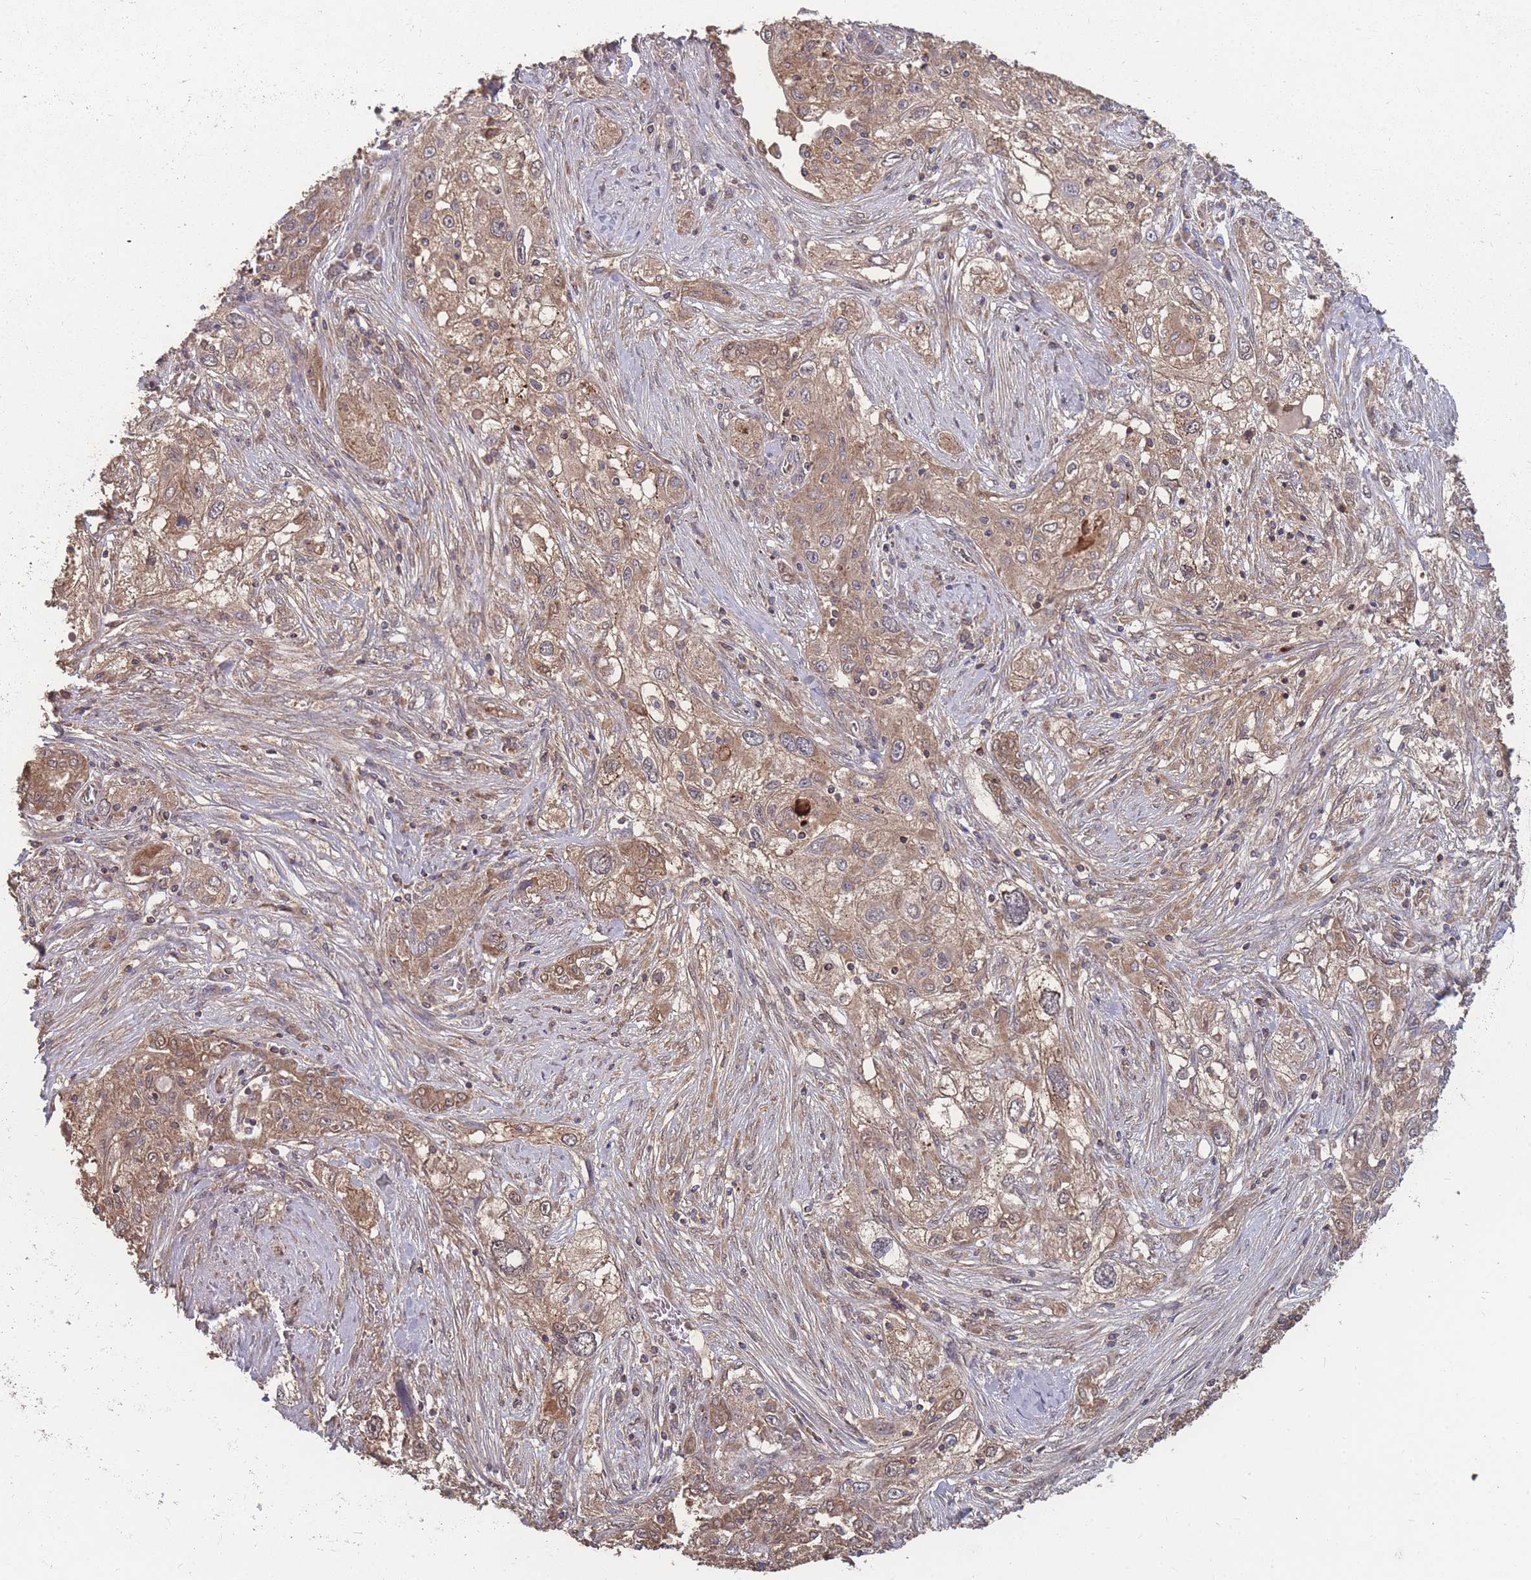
{"staining": {"intensity": "moderate", "quantity": ">75%", "location": "cytoplasmic/membranous"}, "tissue": "lung cancer", "cell_type": "Tumor cells", "image_type": "cancer", "snomed": [{"axis": "morphology", "description": "Squamous cell carcinoma, NOS"}, {"axis": "topography", "description": "Lung"}], "caption": "The immunohistochemical stain shows moderate cytoplasmic/membranous staining in tumor cells of lung cancer tissue.", "gene": "SLC35B4", "patient": {"sex": "female", "age": 69}}